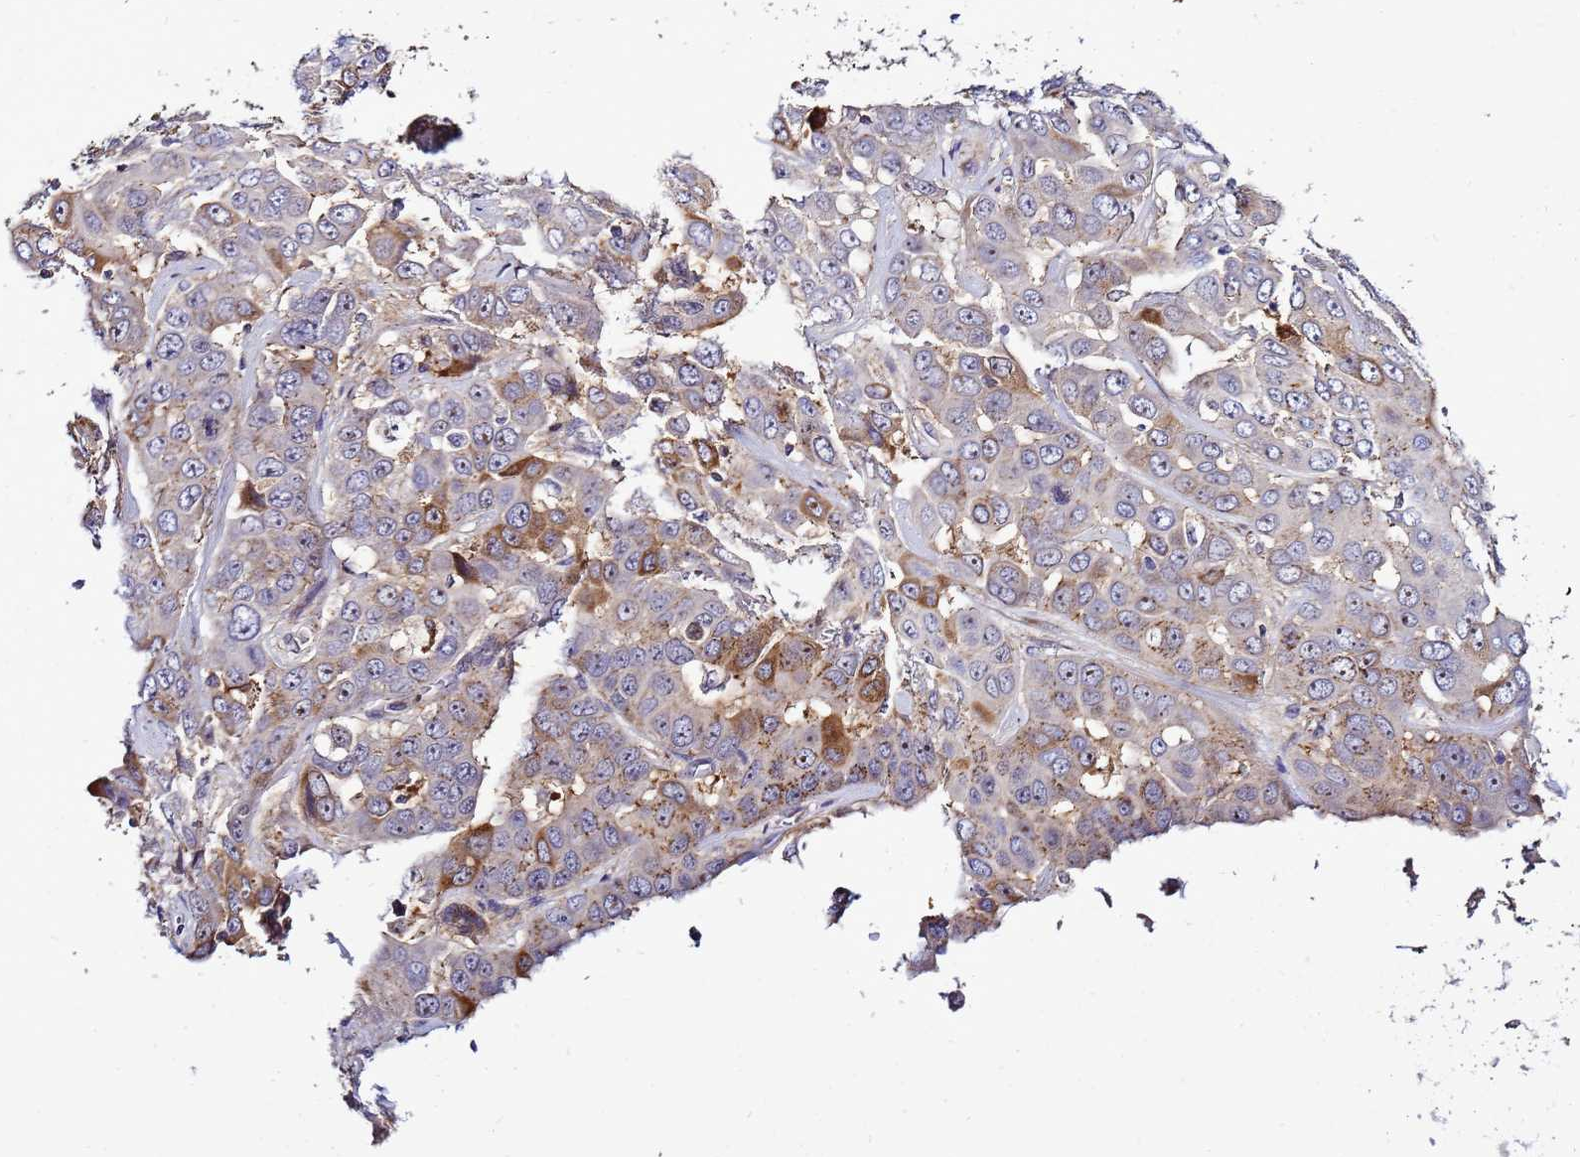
{"staining": {"intensity": "moderate", "quantity": "<25%", "location": "cytoplasmic/membranous"}, "tissue": "liver cancer", "cell_type": "Tumor cells", "image_type": "cancer", "snomed": [{"axis": "morphology", "description": "Cholangiocarcinoma"}, {"axis": "topography", "description": "Liver"}], "caption": "Protein staining of liver cancer (cholangiocarcinoma) tissue reveals moderate cytoplasmic/membranous staining in about <25% of tumor cells.", "gene": "NOL8", "patient": {"sex": "female", "age": 52}}